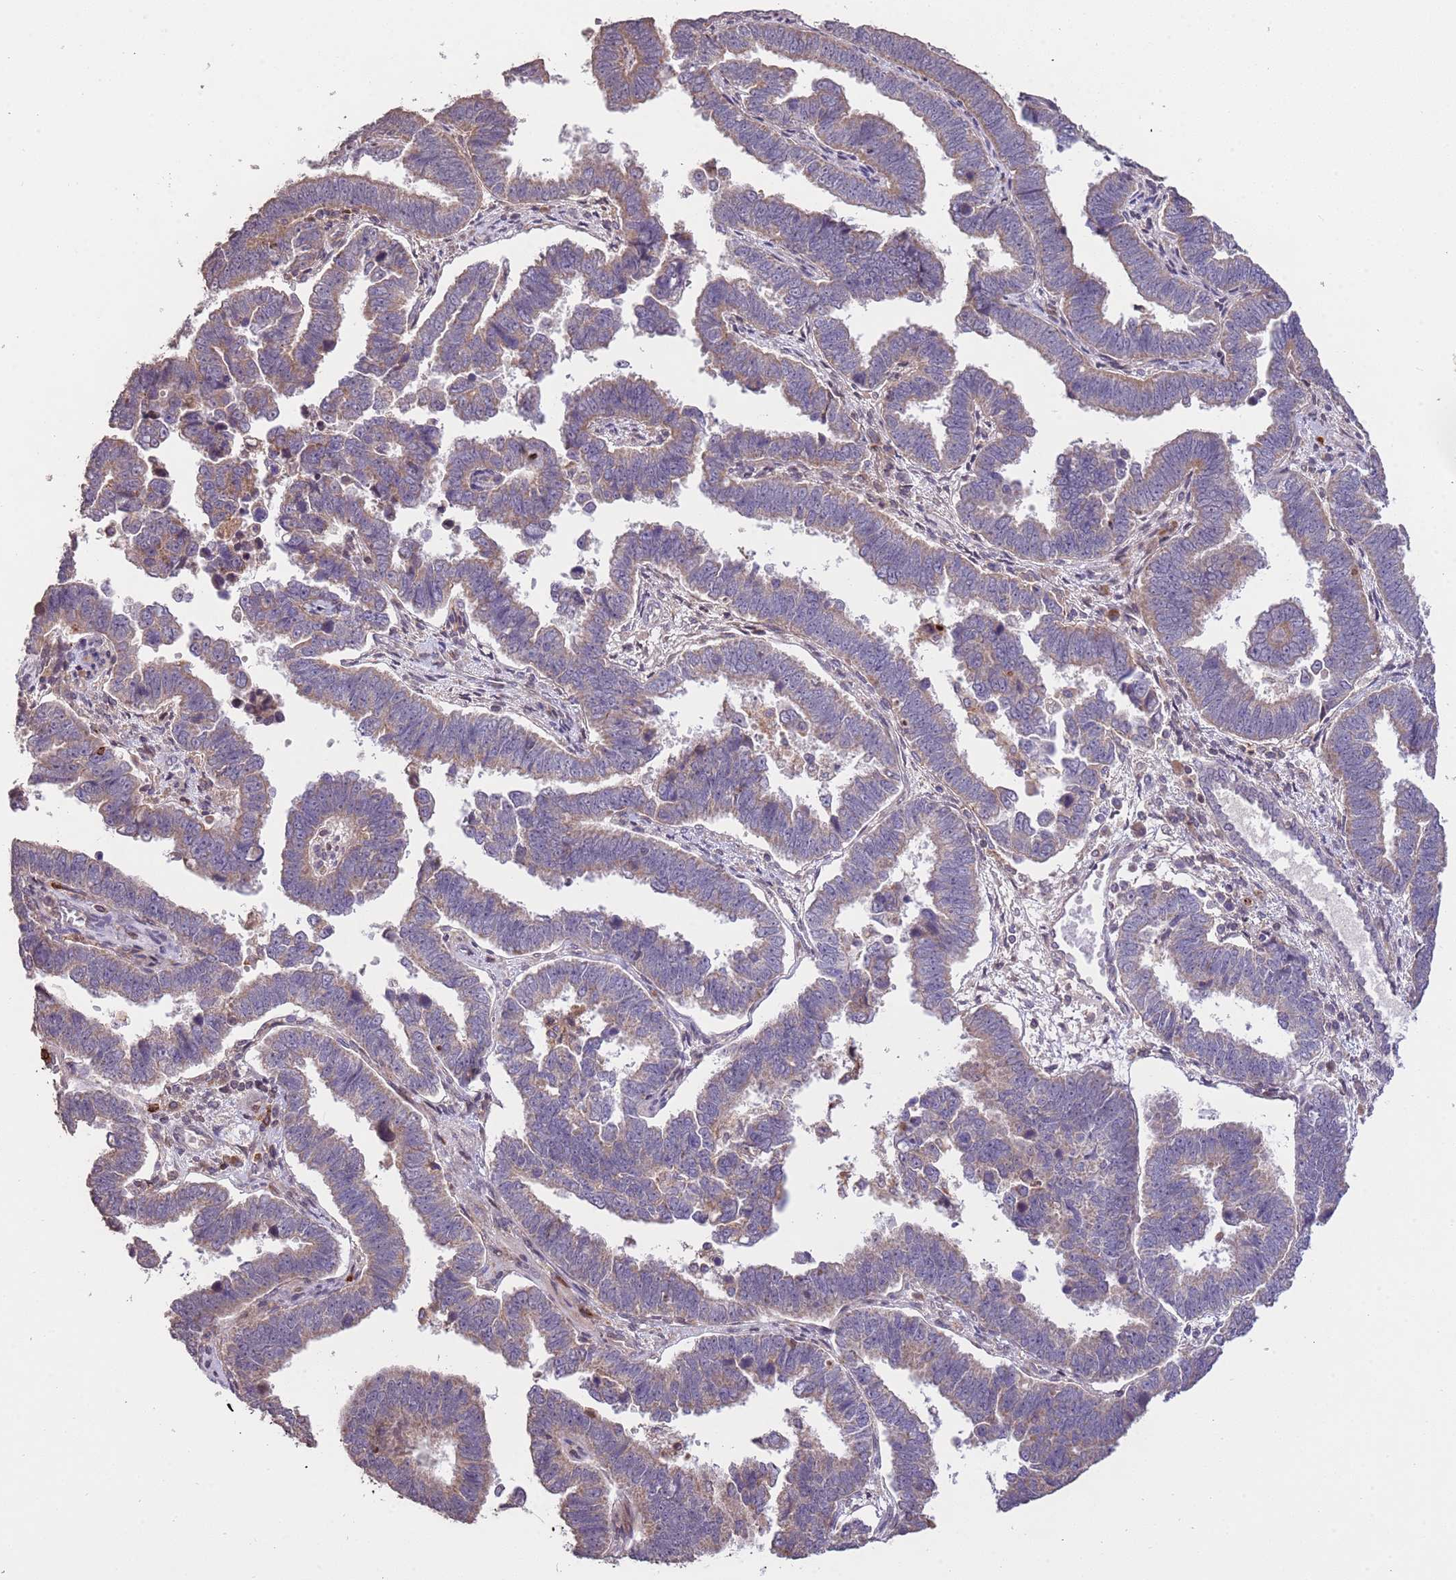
{"staining": {"intensity": "weak", "quantity": "25%-75%", "location": "cytoplasmic/membranous"}, "tissue": "endometrial cancer", "cell_type": "Tumor cells", "image_type": "cancer", "snomed": [{"axis": "morphology", "description": "Adenocarcinoma, NOS"}, {"axis": "topography", "description": "Endometrium"}], "caption": "Human endometrial cancer stained for a protein (brown) exhibits weak cytoplasmic/membranous positive expression in about 25%-75% of tumor cells.", "gene": "SLC16A4", "patient": {"sex": "female", "age": 75}}